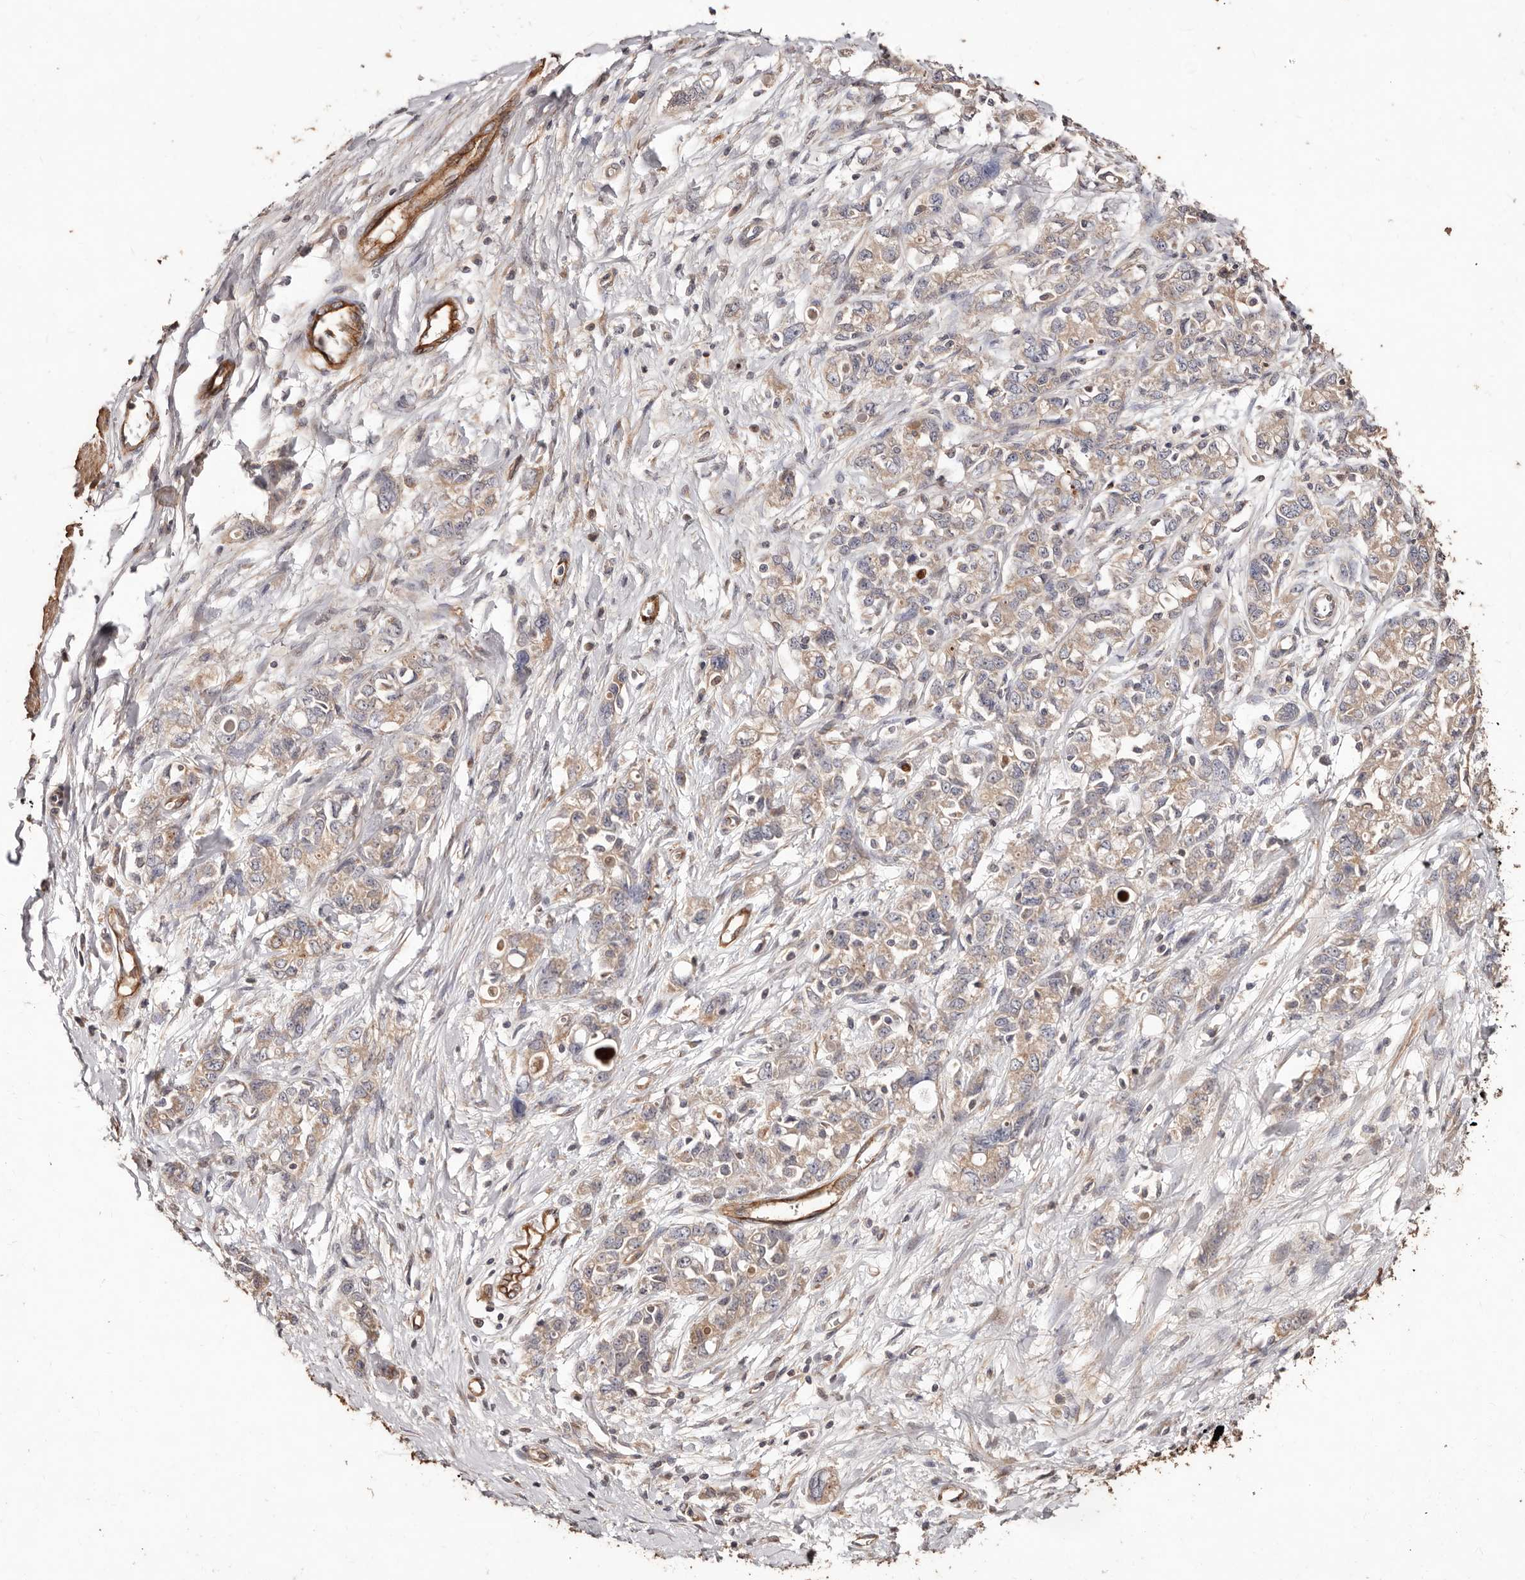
{"staining": {"intensity": "moderate", "quantity": ">75%", "location": "cytoplasmic/membranous"}, "tissue": "stomach cancer", "cell_type": "Tumor cells", "image_type": "cancer", "snomed": [{"axis": "morphology", "description": "Adenocarcinoma, NOS"}, {"axis": "topography", "description": "Stomach"}], "caption": "The photomicrograph demonstrates immunohistochemical staining of stomach adenocarcinoma. There is moderate cytoplasmic/membranous staining is identified in about >75% of tumor cells. (DAB (3,3'-diaminobenzidine) IHC with brightfield microscopy, high magnification).", "gene": "CCL14", "patient": {"sex": "female", "age": 76}}